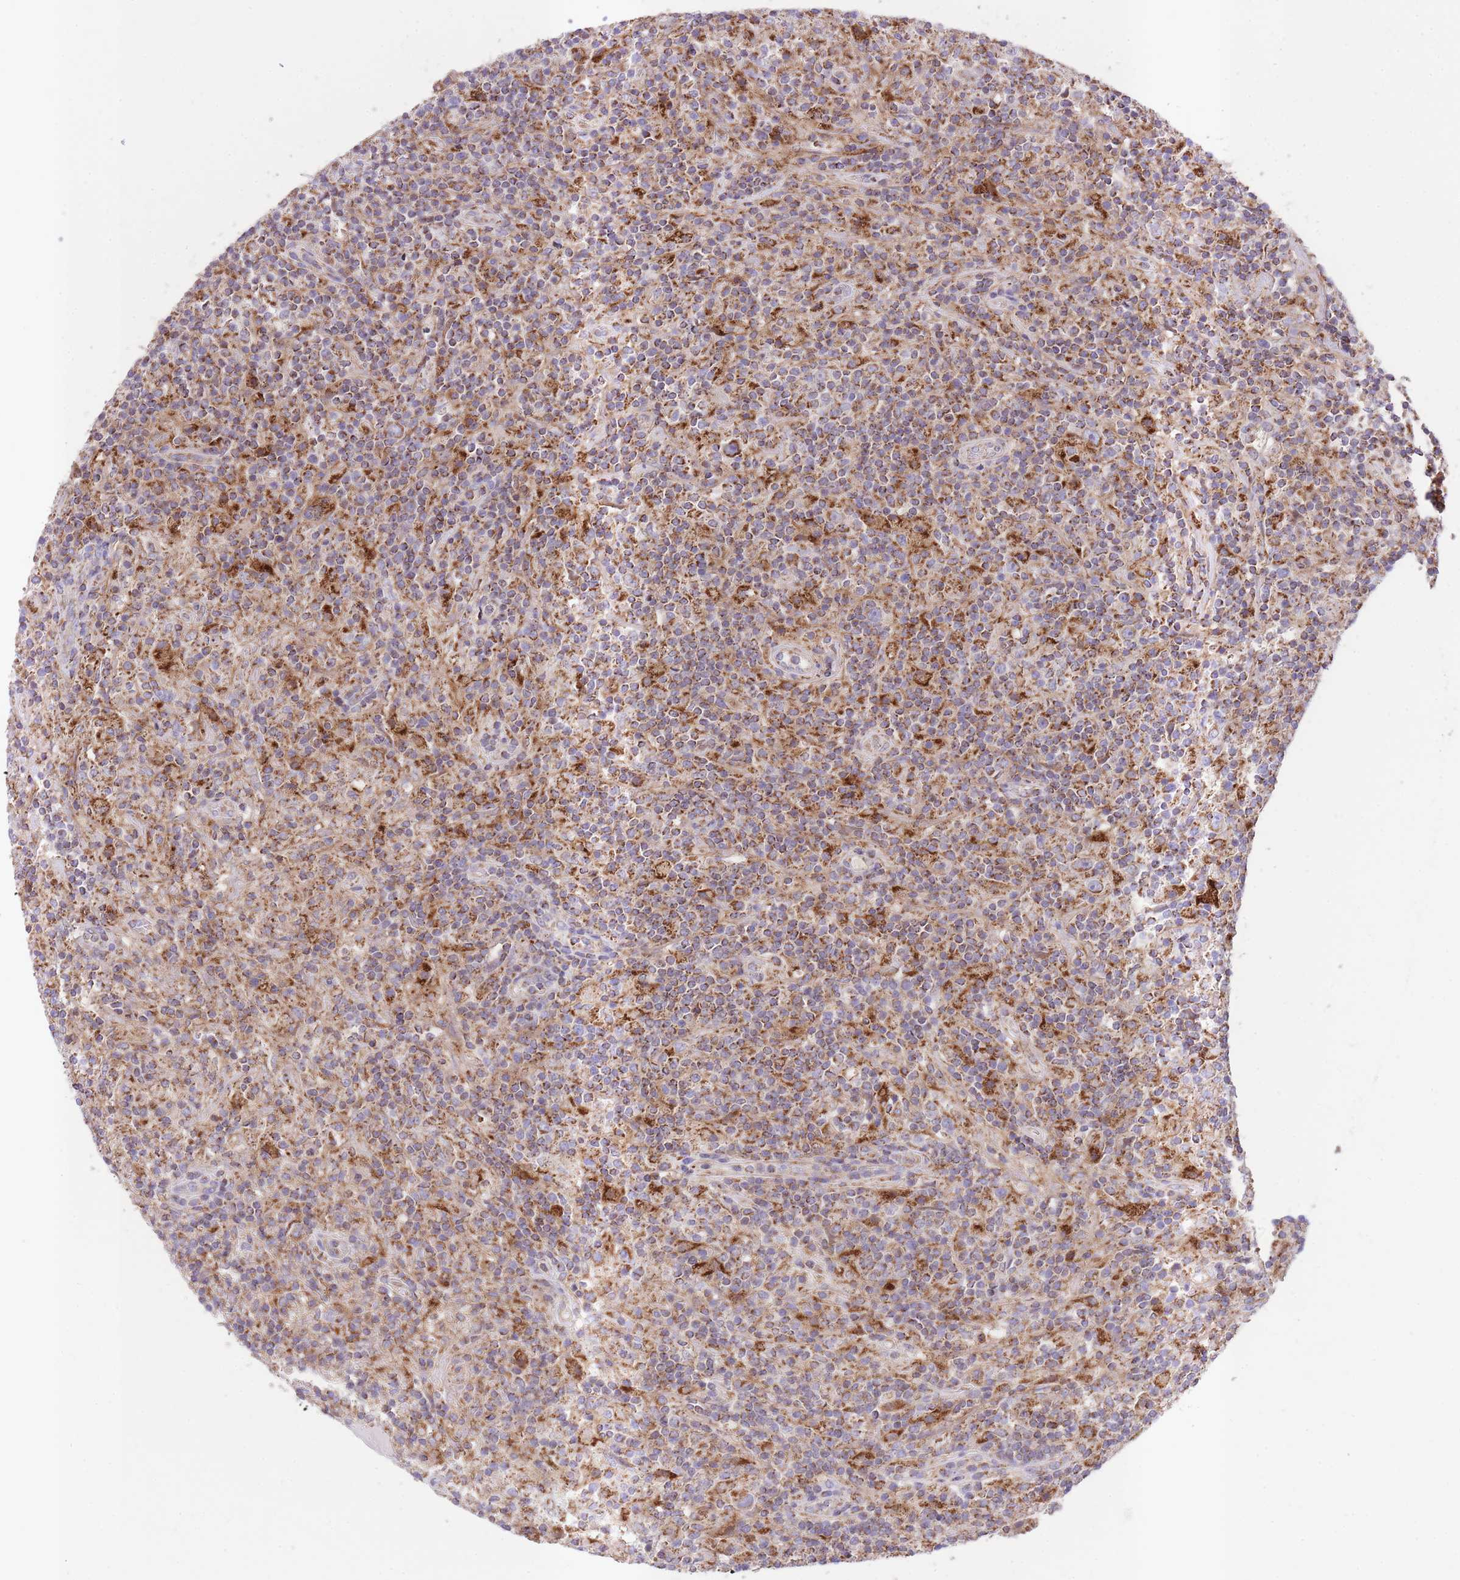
{"staining": {"intensity": "strong", "quantity": ">75%", "location": "cytoplasmic/membranous"}, "tissue": "lymphoma", "cell_type": "Tumor cells", "image_type": "cancer", "snomed": [{"axis": "morphology", "description": "Hodgkin's disease, NOS"}, {"axis": "topography", "description": "Lymph node"}], "caption": "The image shows a brown stain indicating the presence of a protein in the cytoplasmic/membranous of tumor cells in Hodgkin's disease.", "gene": "ST3GAL3", "patient": {"sex": "male", "age": 70}}